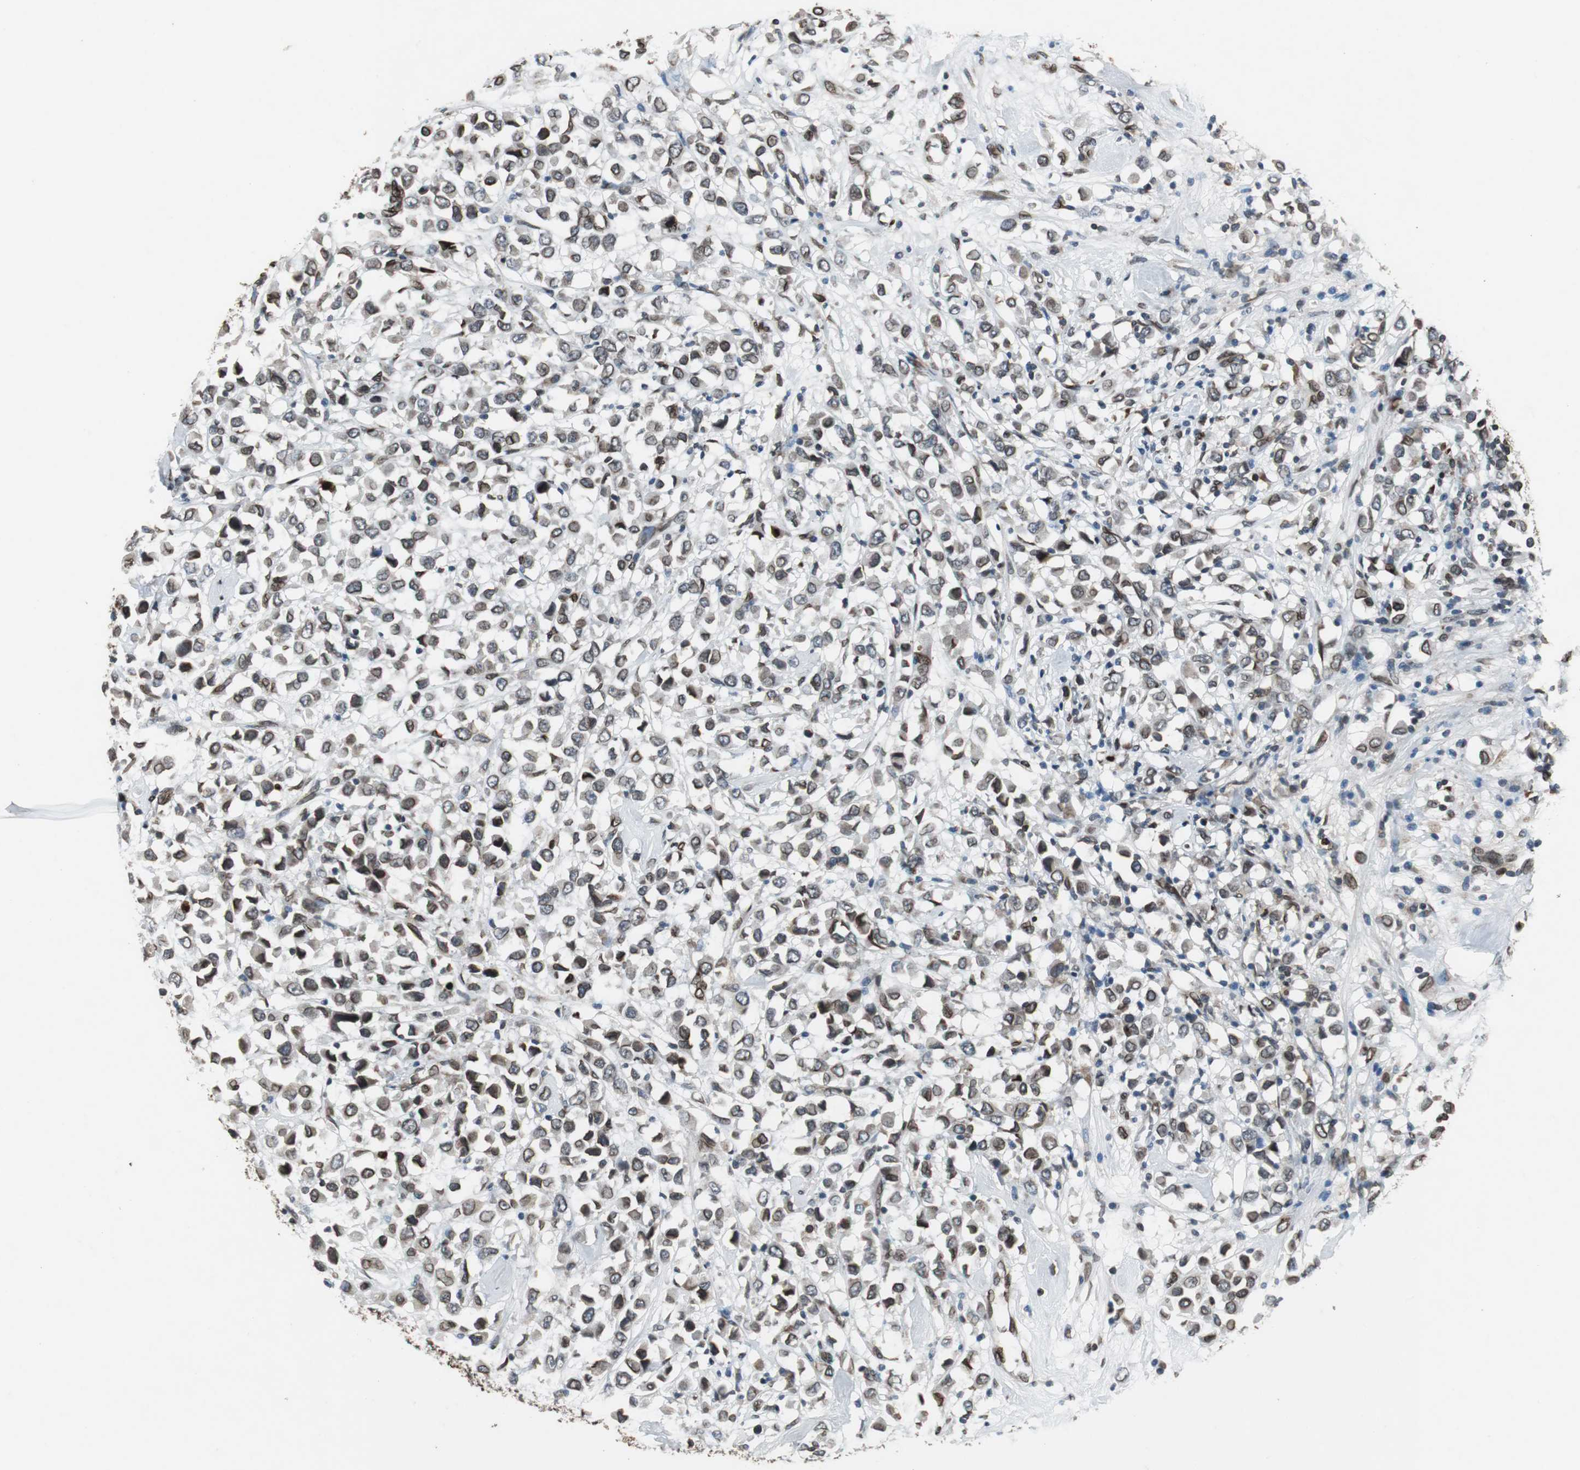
{"staining": {"intensity": "strong", "quantity": ">75%", "location": "cytoplasmic/membranous,nuclear"}, "tissue": "breast cancer", "cell_type": "Tumor cells", "image_type": "cancer", "snomed": [{"axis": "morphology", "description": "Duct carcinoma"}, {"axis": "topography", "description": "Breast"}], "caption": "Brown immunohistochemical staining in breast cancer (intraductal carcinoma) shows strong cytoplasmic/membranous and nuclear staining in approximately >75% of tumor cells.", "gene": "LMNA", "patient": {"sex": "female", "age": 61}}